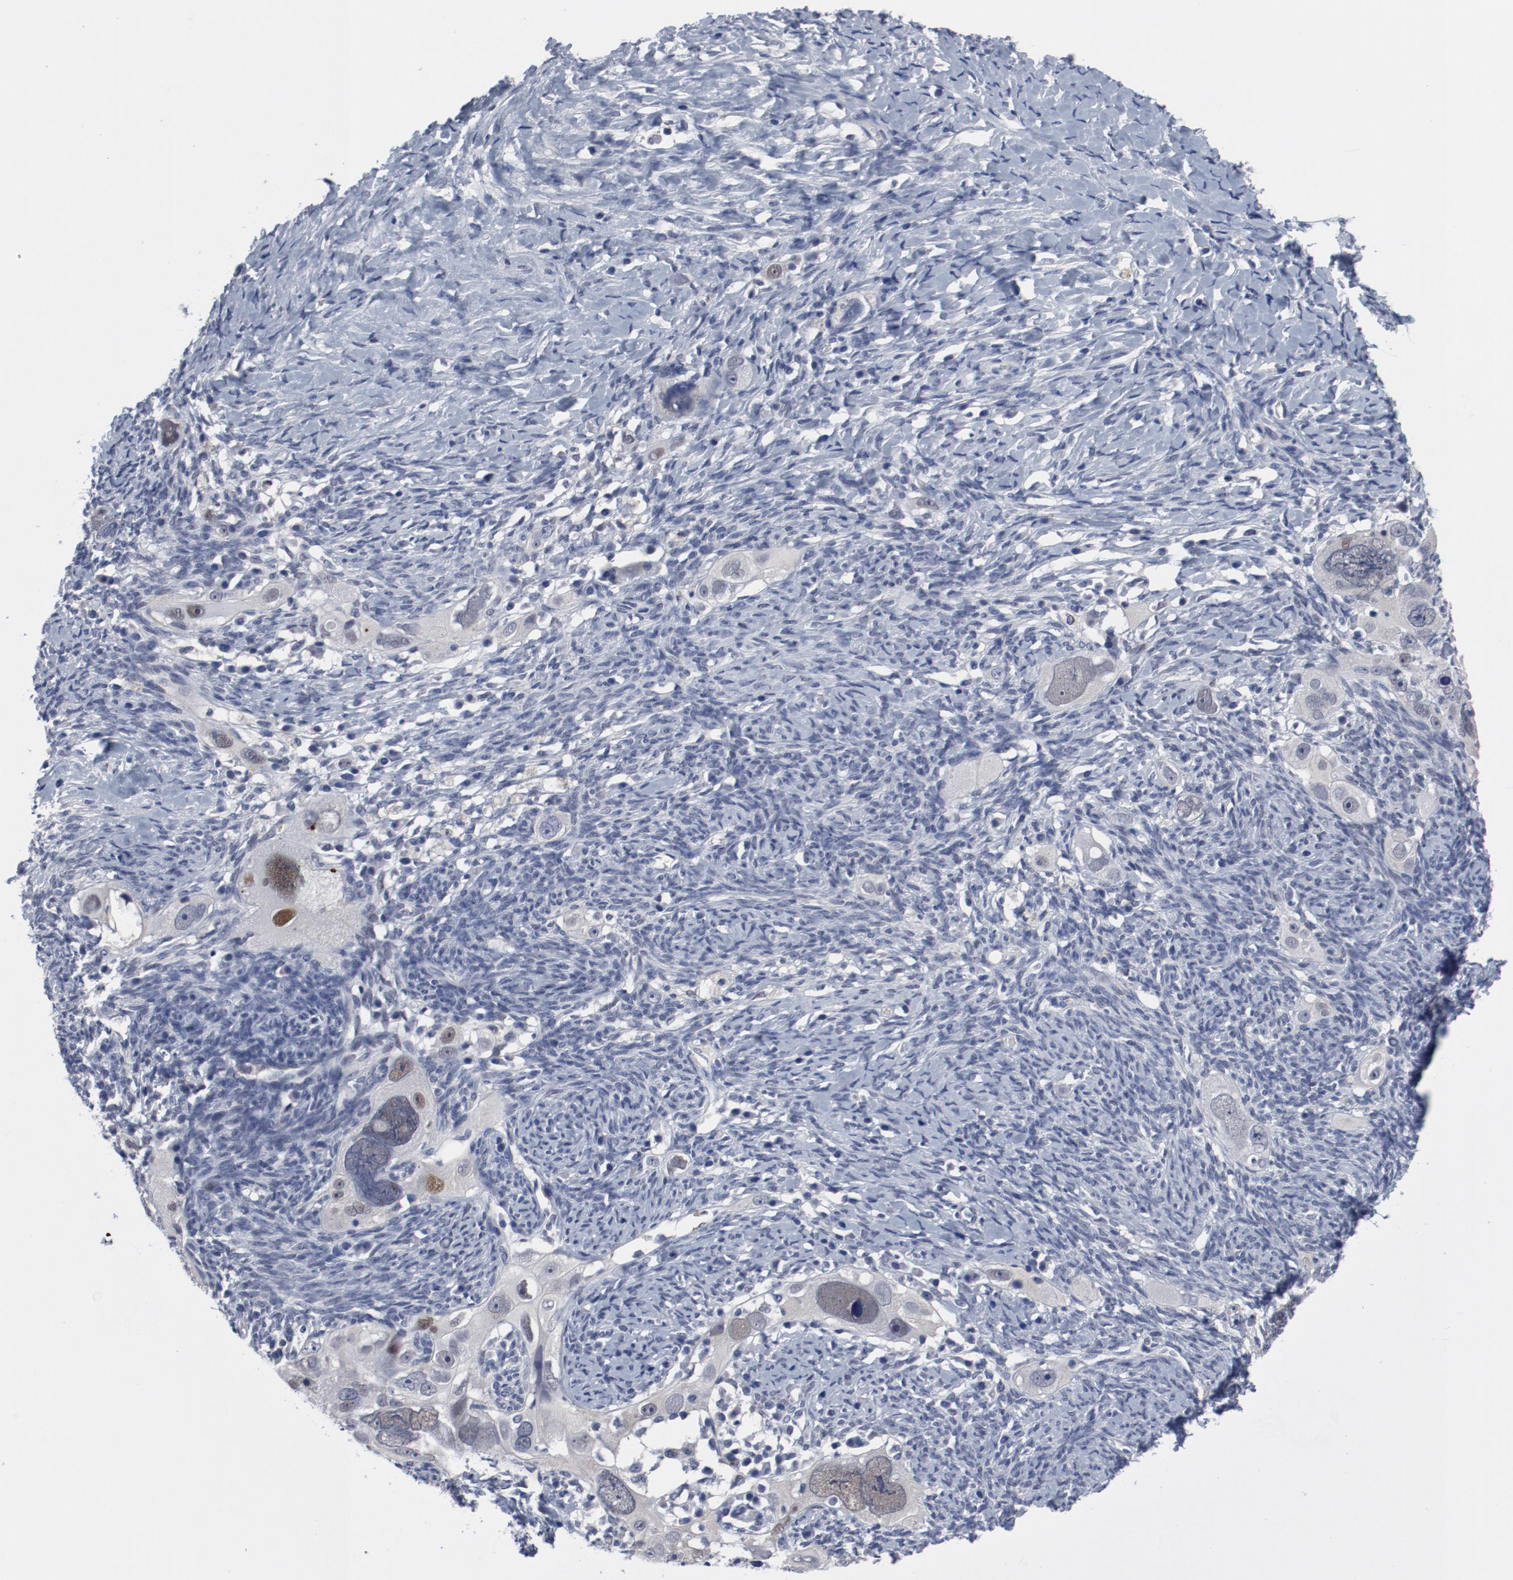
{"staining": {"intensity": "negative", "quantity": "none", "location": "none"}, "tissue": "ovarian cancer", "cell_type": "Tumor cells", "image_type": "cancer", "snomed": [{"axis": "morphology", "description": "Normal tissue, NOS"}, {"axis": "morphology", "description": "Cystadenocarcinoma, serous, NOS"}, {"axis": "topography", "description": "Ovary"}], "caption": "This is a histopathology image of immunohistochemistry staining of ovarian serous cystadenocarcinoma, which shows no positivity in tumor cells.", "gene": "ANKLE2", "patient": {"sex": "female", "age": 62}}